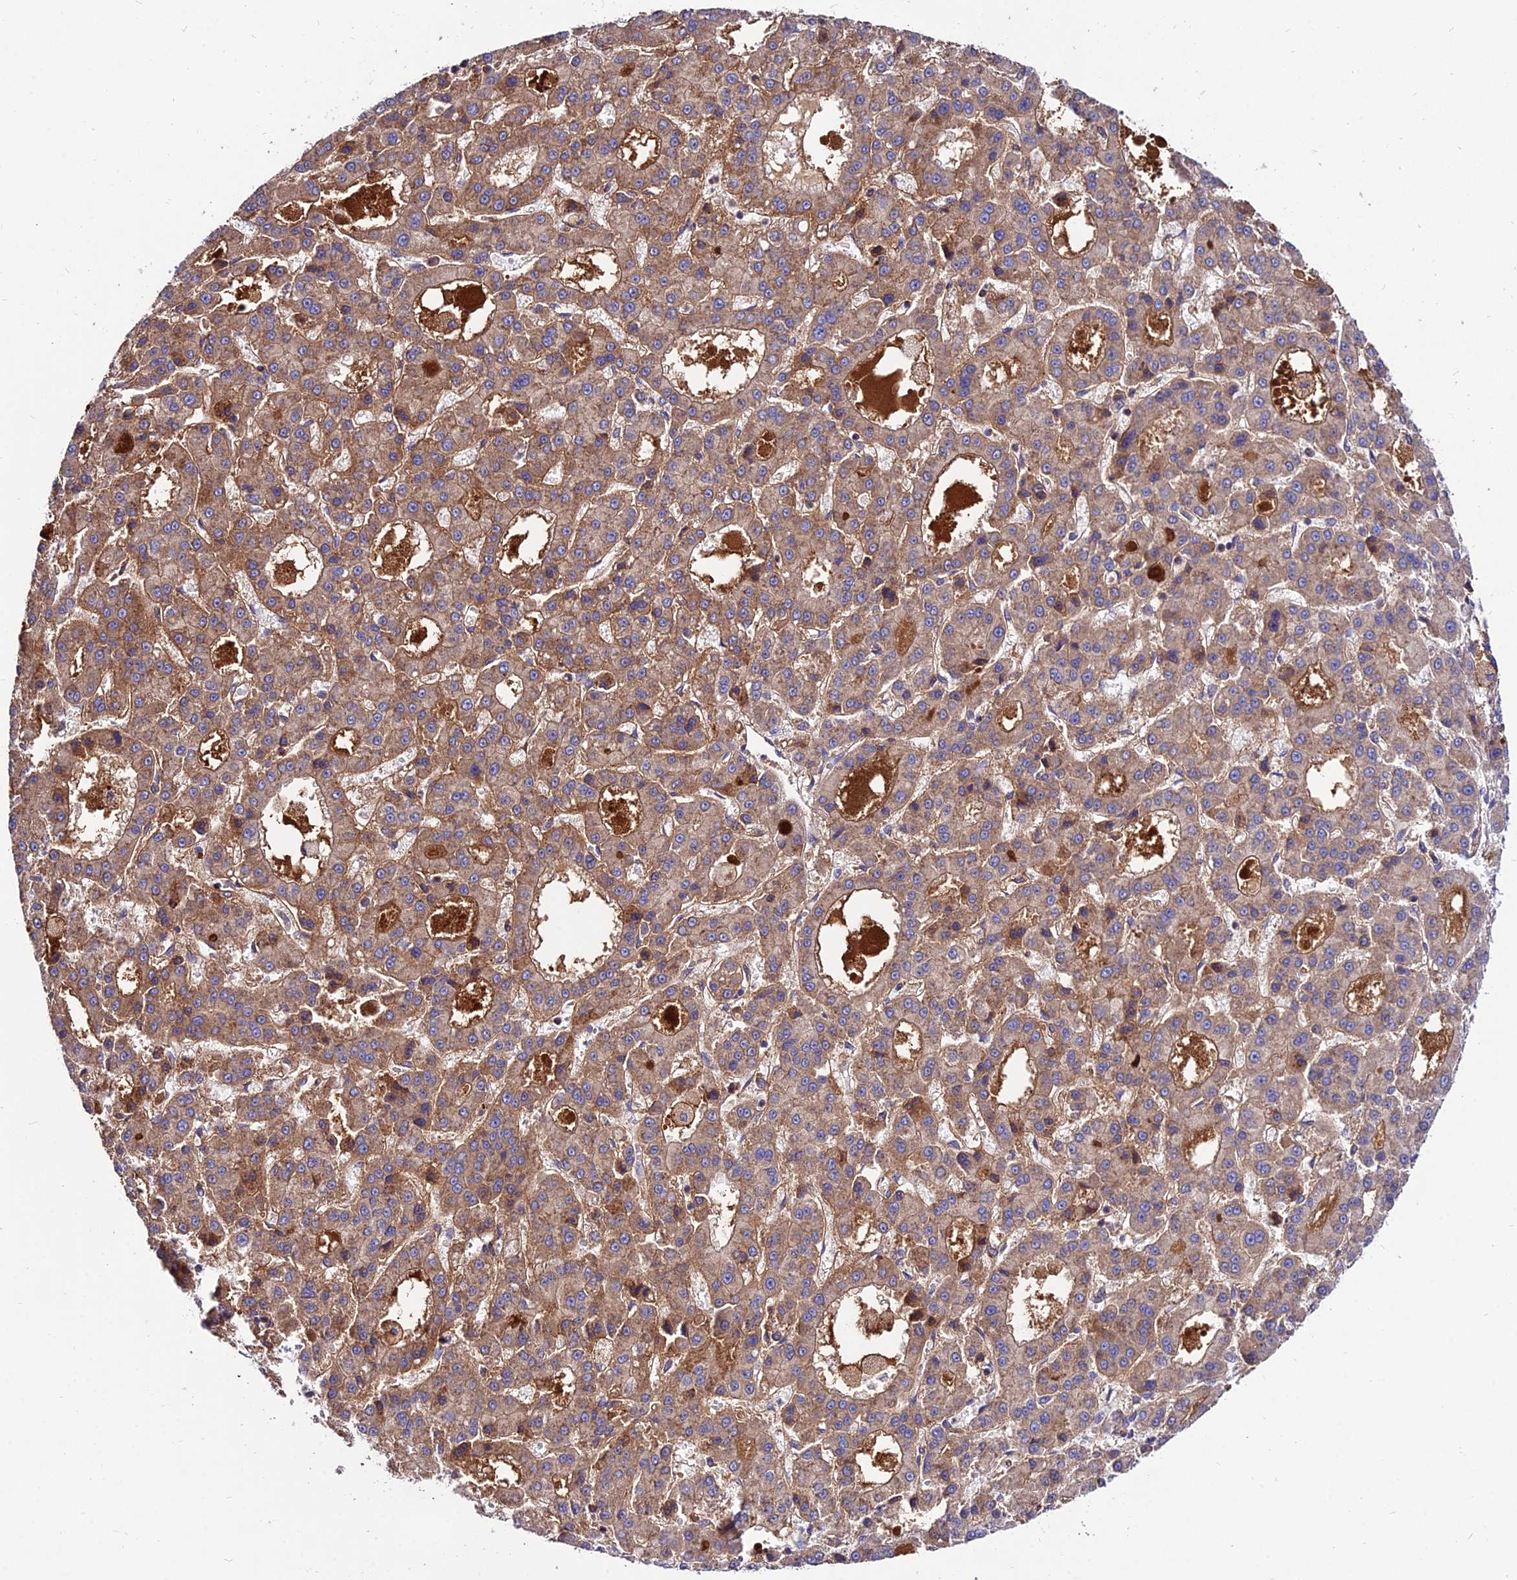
{"staining": {"intensity": "moderate", "quantity": ">75%", "location": "cytoplasmic/membranous"}, "tissue": "liver cancer", "cell_type": "Tumor cells", "image_type": "cancer", "snomed": [{"axis": "morphology", "description": "Carcinoma, Hepatocellular, NOS"}, {"axis": "topography", "description": "Liver"}], "caption": "Liver hepatocellular carcinoma stained with DAB immunohistochemistry (IHC) demonstrates medium levels of moderate cytoplasmic/membranous expression in approximately >75% of tumor cells.", "gene": "PYM1", "patient": {"sex": "male", "age": 70}}